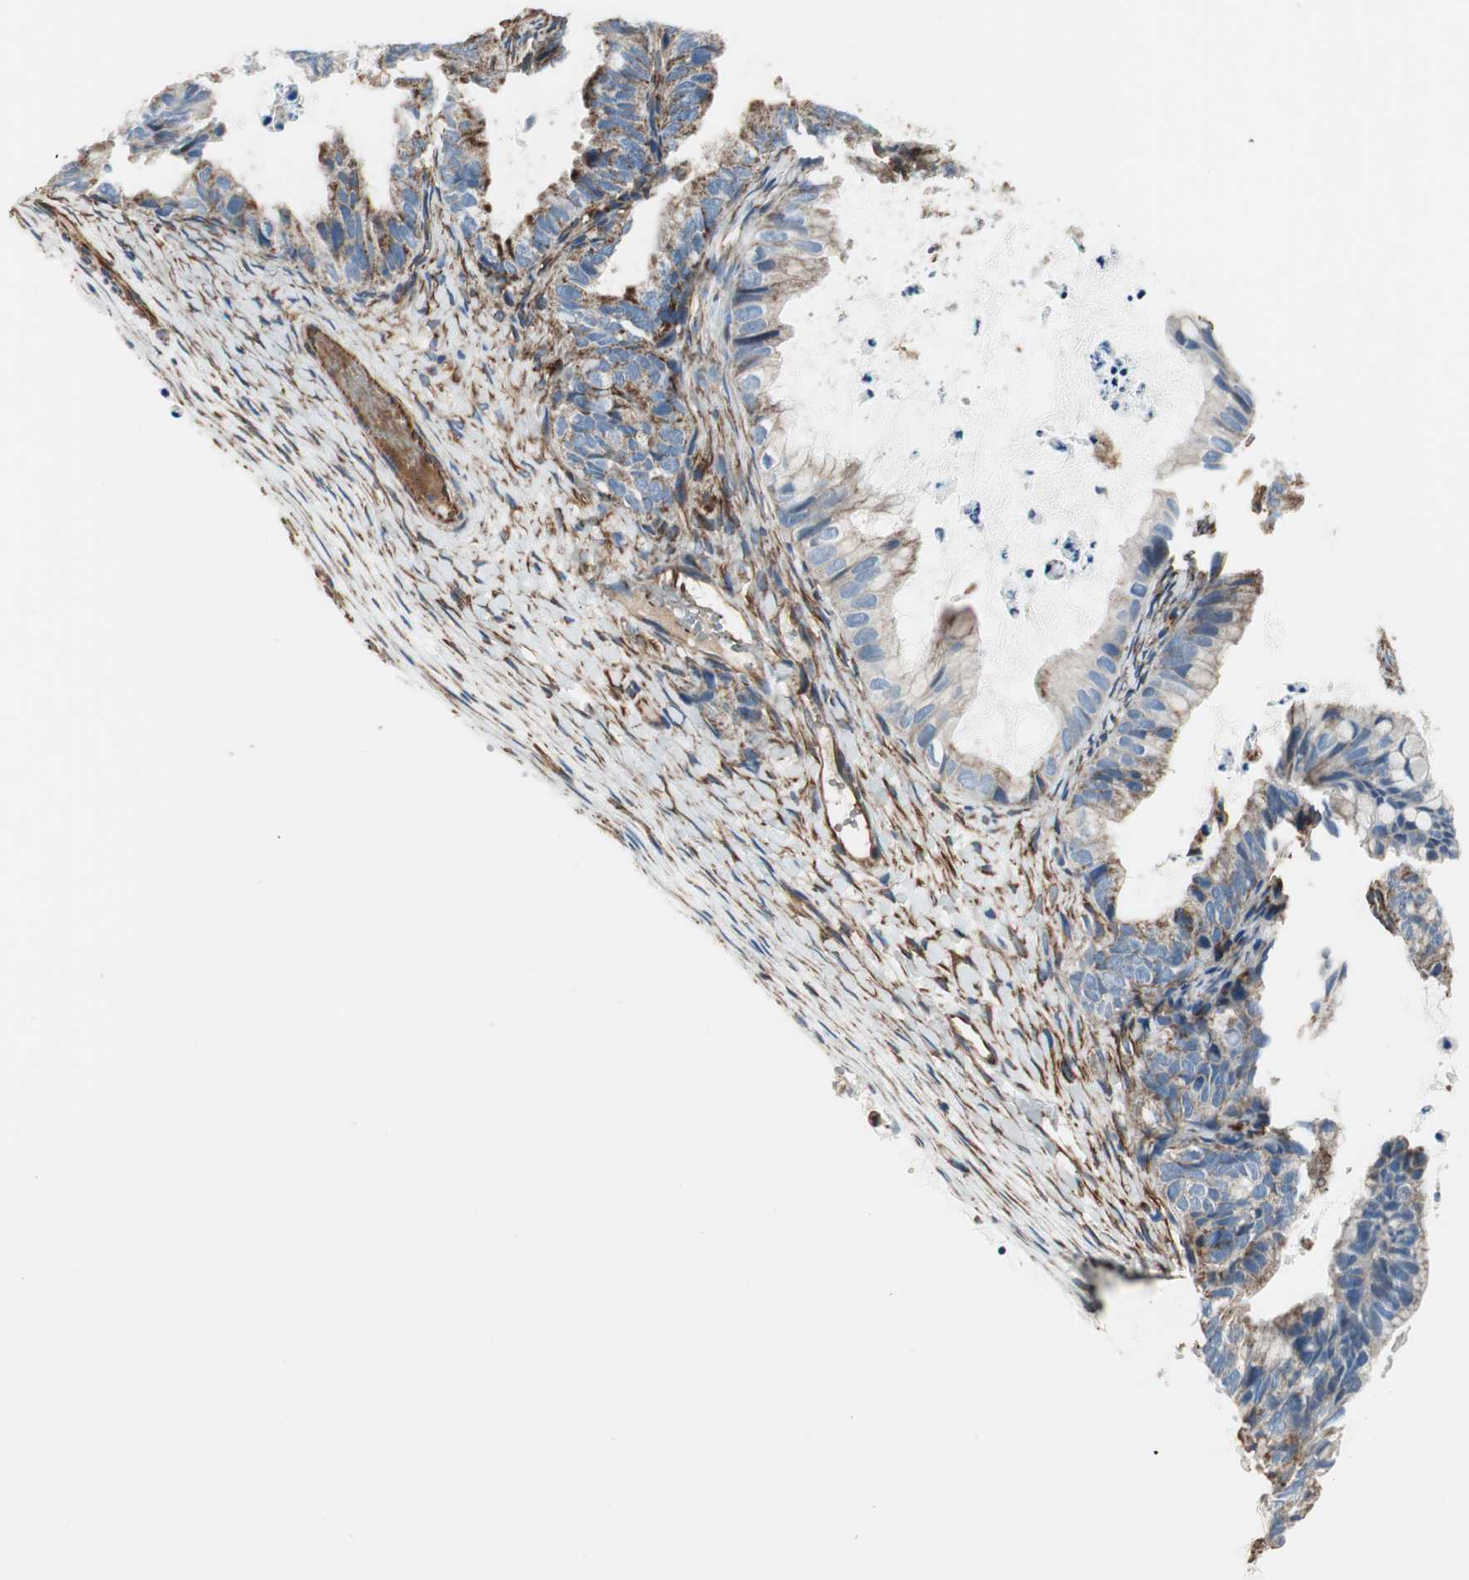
{"staining": {"intensity": "weak", "quantity": "25%-75%", "location": "cytoplasmic/membranous"}, "tissue": "ovarian cancer", "cell_type": "Tumor cells", "image_type": "cancer", "snomed": [{"axis": "morphology", "description": "Cystadenocarcinoma, mucinous, NOS"}, {"axis": "topography", "description": "Ovary"}], "caption": "IHC (DAB (3,3'-diaminobenzidine)) staining of human ovarian cancer displays weak cytoplasmic/membranous protein positivity in approximately 25%-75% of tumor cells.", "gene": "SRCIN1", "patient": {"sex": "female", "age": 36}}